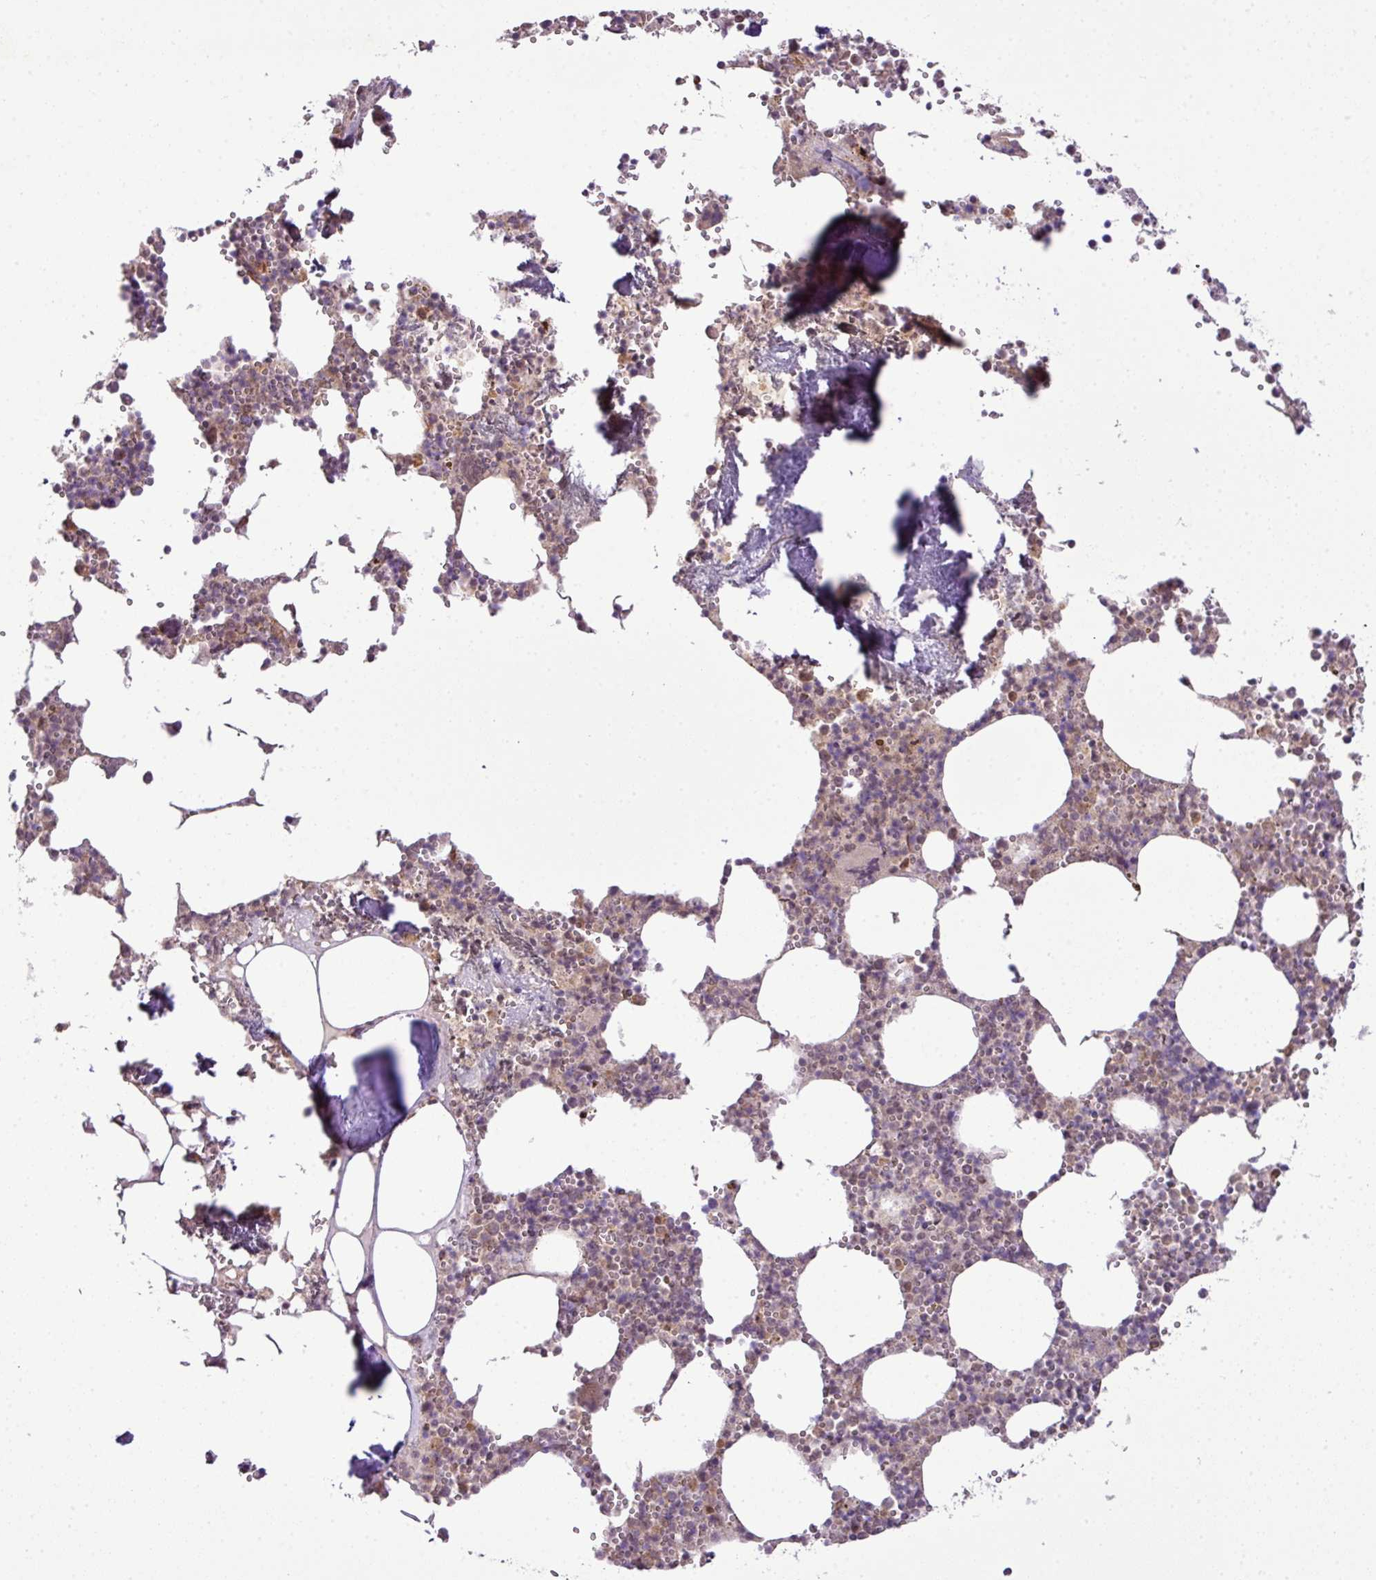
{"staining": {"intensity": "weak", "quantity": "25%-75%", "location": "cytoplasmic/membranous"}, "tissue": "bone marrow", "cell_type": "Hematopoietic cells", "image_type": "normal", "snomed": [{"axis": "morphology", "description": "Normal tissue, NOS"}, {"axis": "topography", "description": "Bone marrow"}], "caption": "Protein expression analysis of unremarkable human bone marrow reveals weak cytoplasmic/membranous positivity in approximately 25%-75% of hematopoietic cells. (DAB (3,3'-diaminobenzidine) IHC, brown staining for protein, blue staining for nuclei).", "gene": "DNAAF4", "patient": {"sex": "male", "age": 54}}